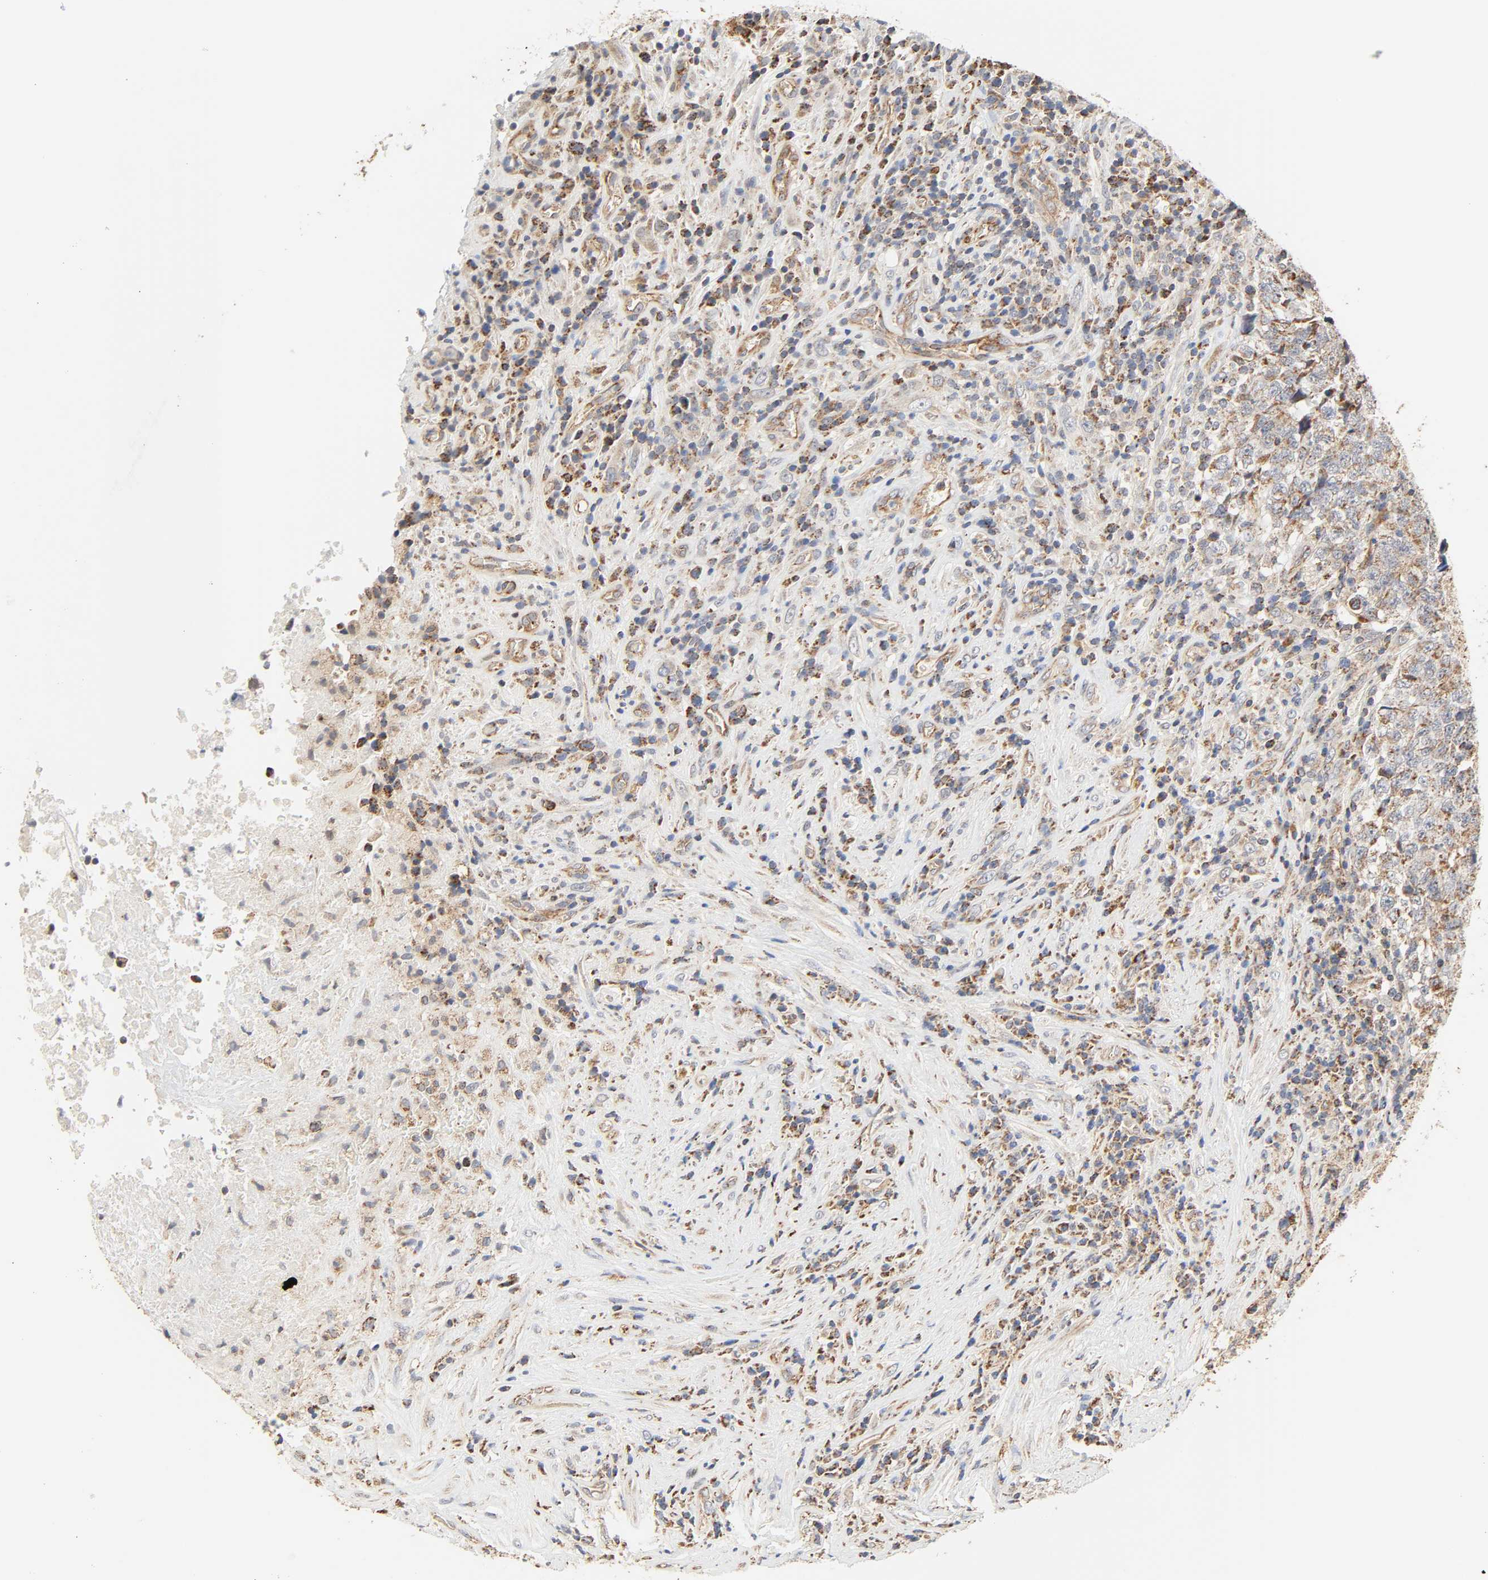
{"staining": {"intensity": "moderate", "quantity": ">75%", "location": "cytoplasmic/membranous"}, "tissue": "testis cancer", "cell_type": "Tumor cells", "image_type": "cancer", "snomed": [{"axis": "morphology", "description": "Necrosis, NOS"}, {"axis": "morphology", "description": "Carcinoma, Embryonal, NOS"}, {"axis": "topography", "description": "Testis"}], "caption": "Moderate cytoplasmic/membranous expression is seen in approximately >75% of tumor cells in testis embryonal carcinoma.", "gene": "ZMAT5", "patient": {"sex": "male", "age": 19}}